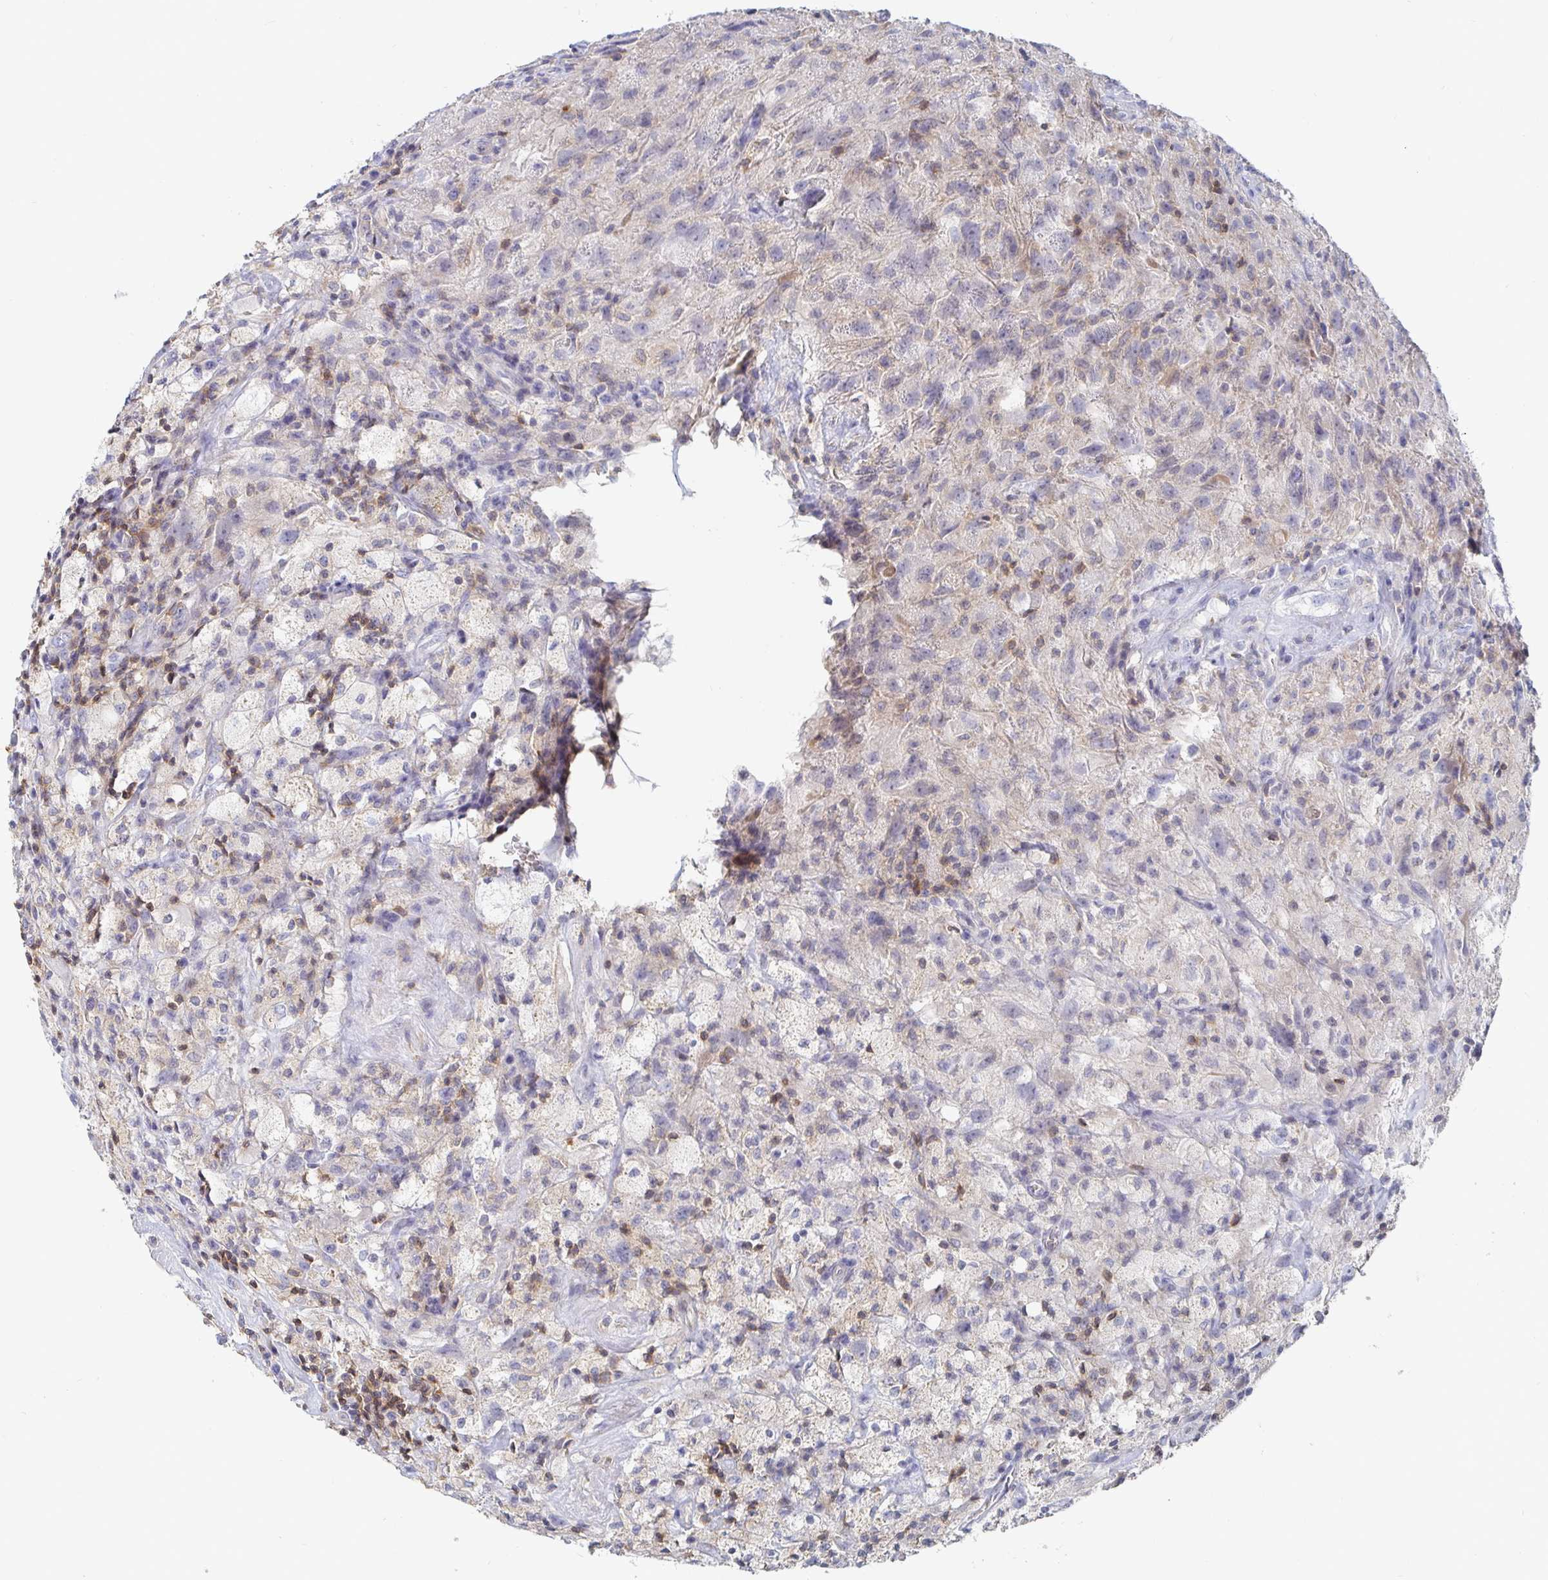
{"staining": {"intensity": "weak", "quantity": "<25%", "location": "cytoplasmic/membranous"}, "tissue": "glioma", "cell_type": "Tumor cells", "image_type": "cancer", "snomed": [{"axis": "morphology", "description": "Glioma, malignant, High grade"}, {"axis": "topography", "description": "Brain"}], "caption": "Photomicrograph shows no significant protein positivity in tumor cells of malignant glioma (high-grade).", "gene": "PIK3CD", "patient": {"sex": "male", "age": 68}}